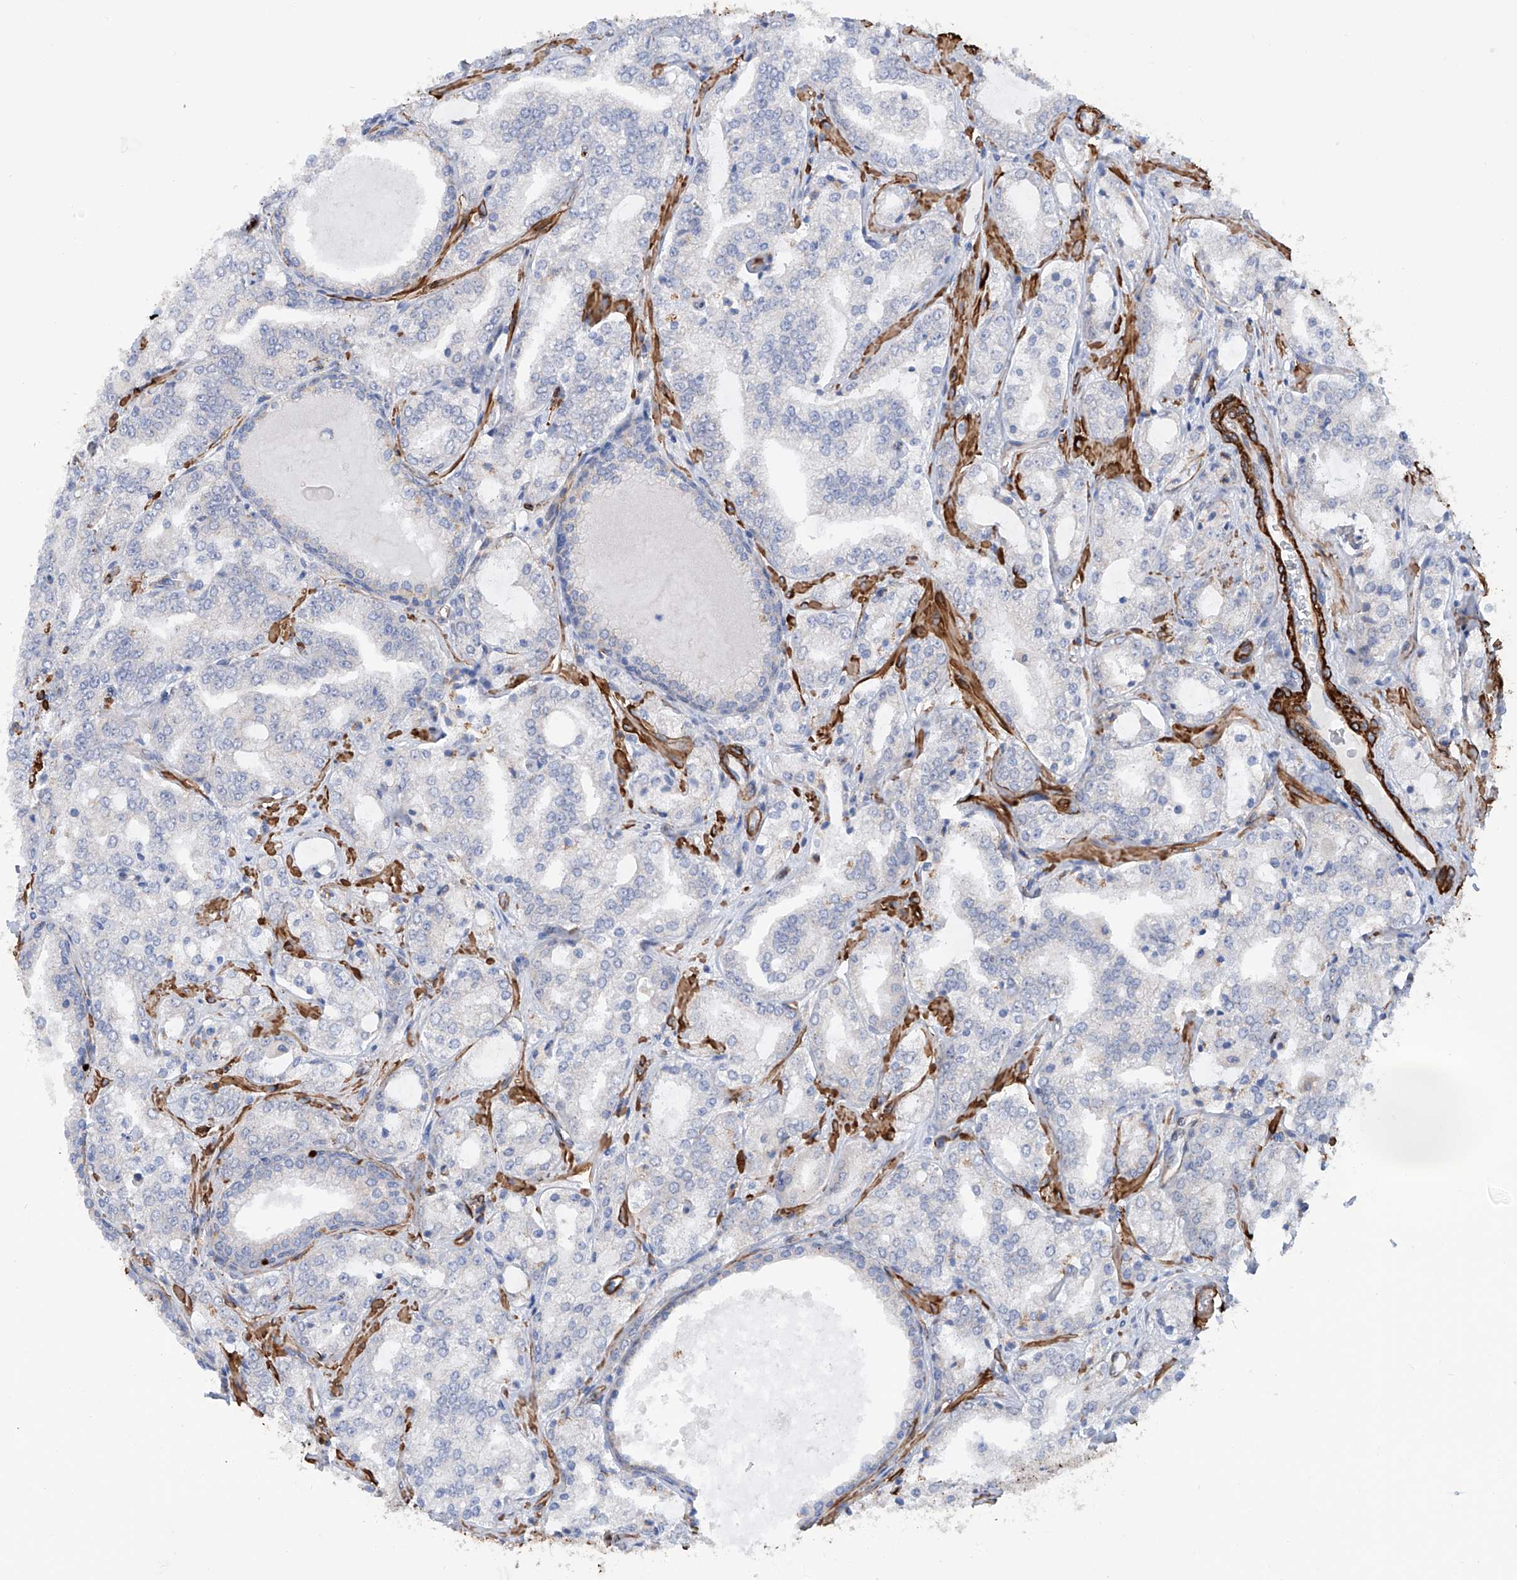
{"staining": {"intensity": "negative", "quantity": "none", "location": "none"}, "tissue": "prostate cancer", "cell_type": "Tumor cells", "image_type": "cancer", "snomed": [{"axis": "morphology", "description": "Adenocarcinoma, High grade"}, {"axis": "topography", "description": "Prostate"}], "caption": "IHC of human prostate adenocarcinoma (high-grade) exhibits no staining in tumor cells. (DAB immunohistochemistry visualized using brightfield microscopy, high magnification).", "gene": "ZNF490", "patient": {"sex": "male", "age": 64}}